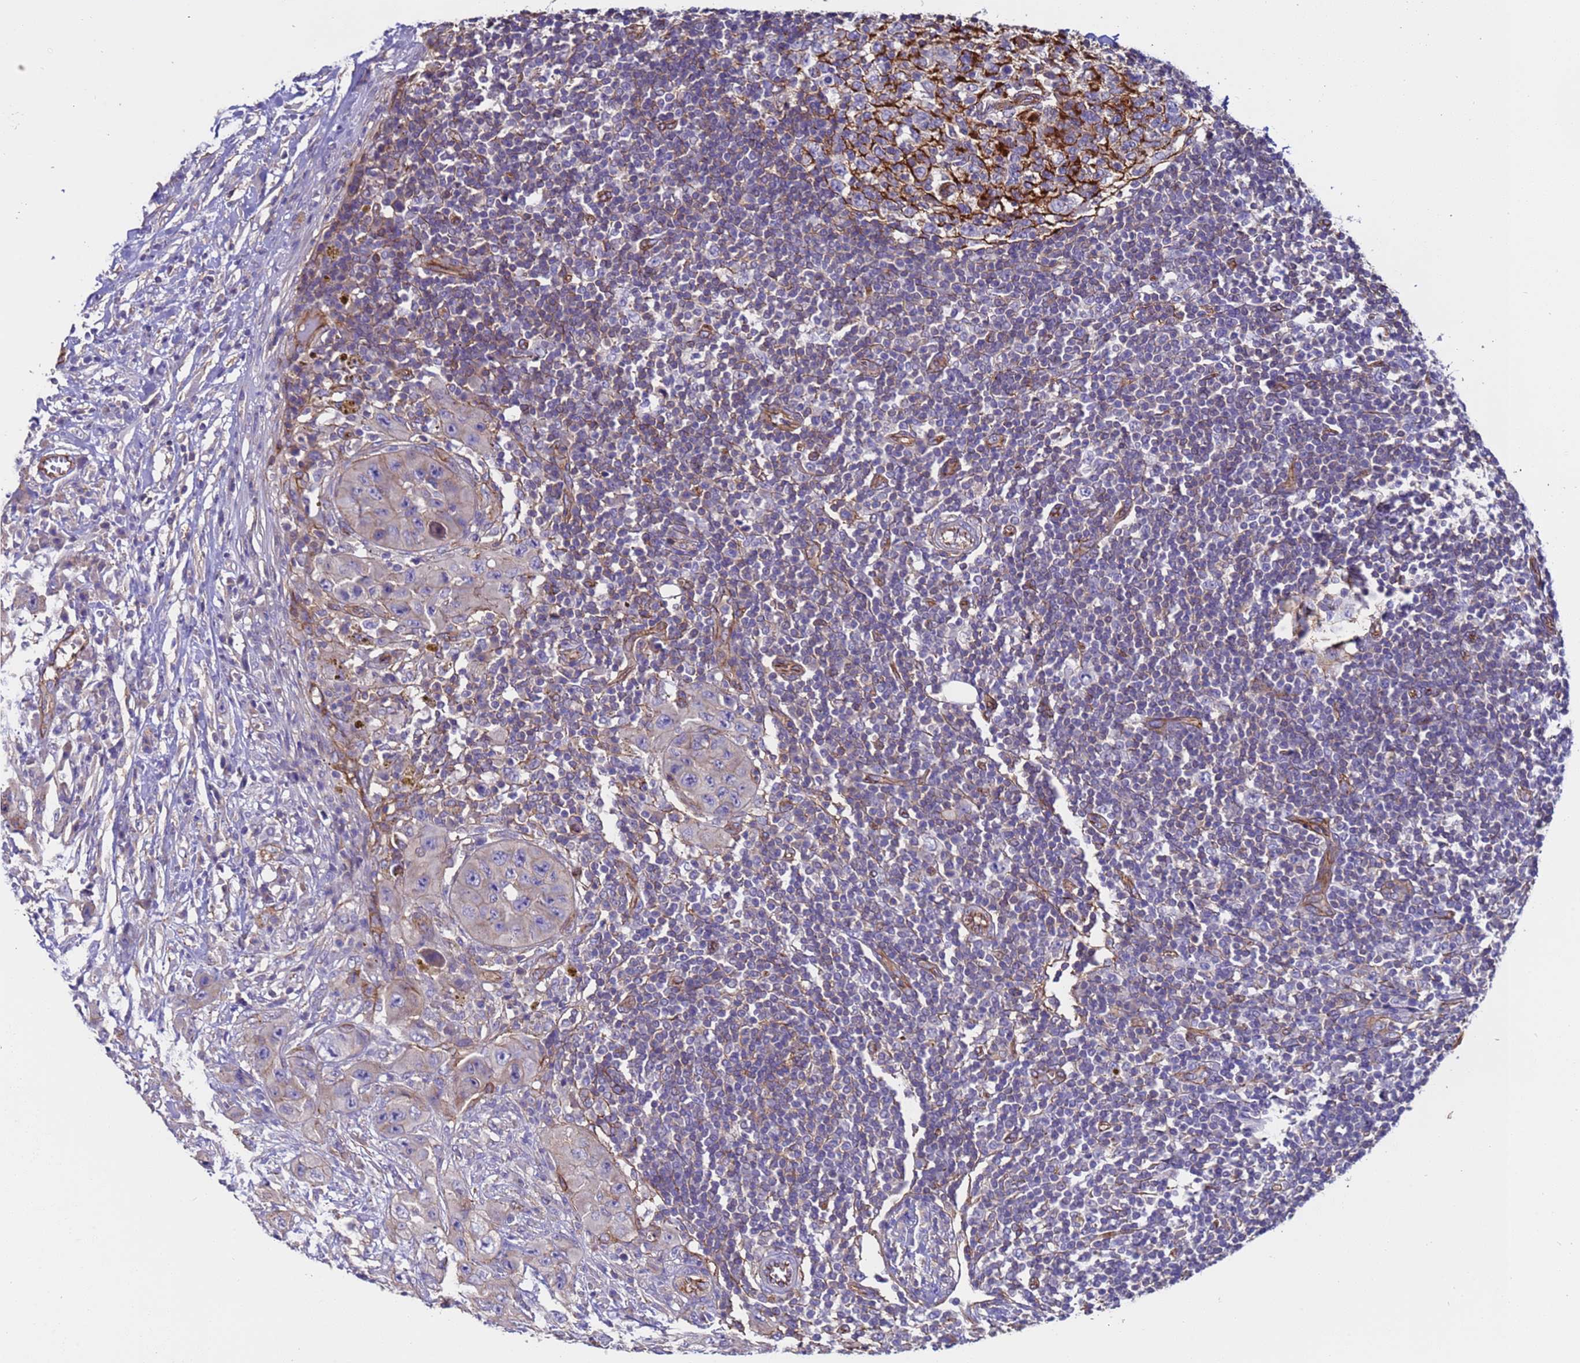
{"staining": {"intensity": "strong", "quantity": "<25%", "location": "cytoplasmic/membranous"}, "tissue": "lymph node", "cell_type": "Germinal center cells", "image_type": "normal", "snomed": [{"axis": "morphology", "description": "Normal tissue, NOS"}, {"axis": "morphology", "description": "Squamous cell carcinoma, metastatic, NOS"}, {"axis": "topography", "description": "Lymph node"}], "caption": "Germinal center cells reveal medium levels of strong cytoplasmic/membranous positivity in about <25% of cells in benign human lymph node. The staining is performed using DAB (3,3'-diaminobenzidine) brown chromogen to label protein expression. The nuclei are counter-stained blue using hematoxylin.", "gene": "ZNF248", "patient": {"sex": "male", "age": 73}}